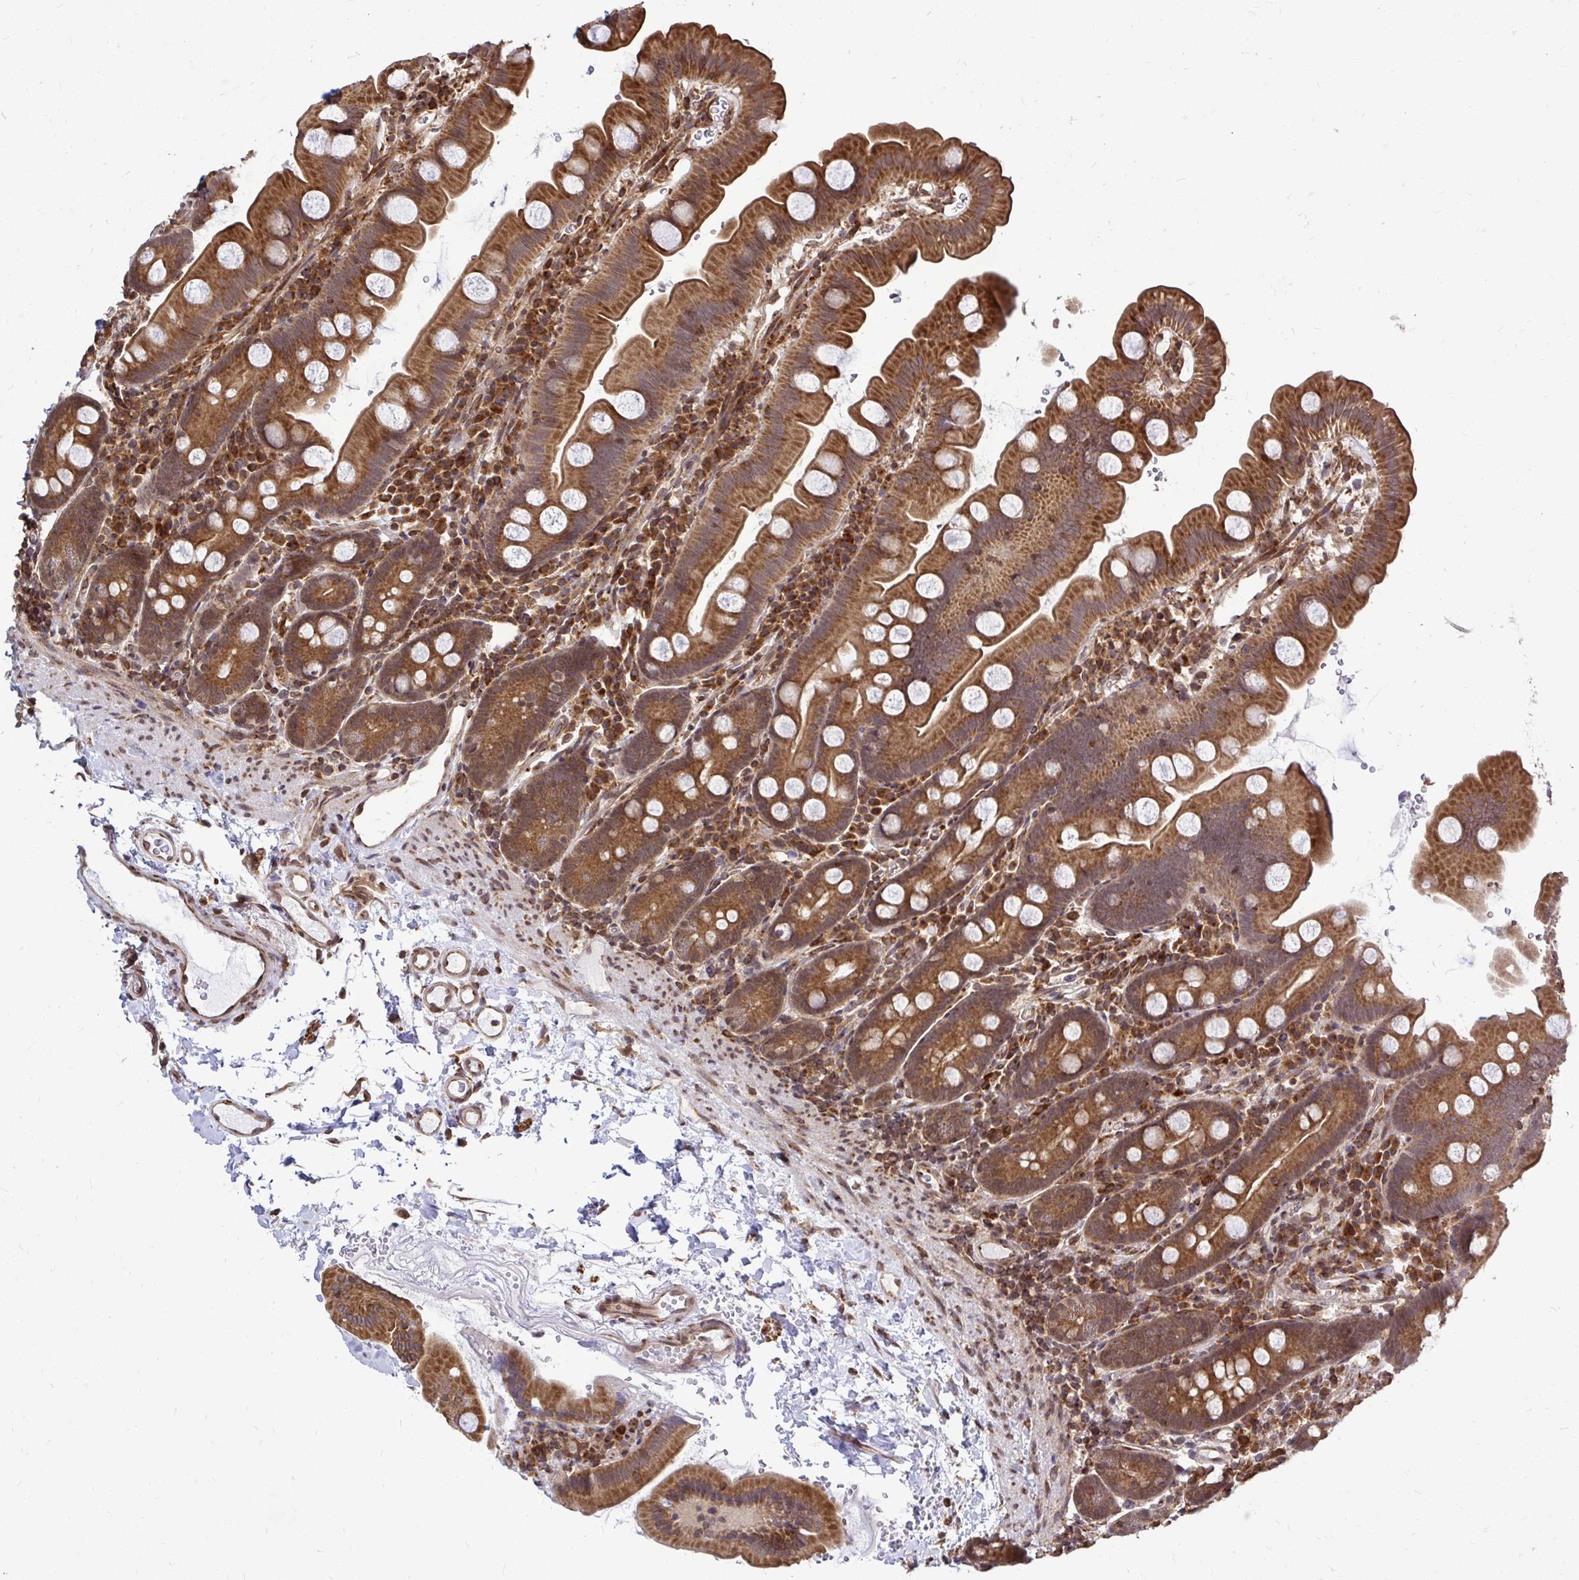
{"staining": {"intensity": "strong", "quantity": ">75%", "location": "cytoplasmic/membranous"}, "tissue": "small intestine", "cell_type": "Glandular cells", "image_type": "normal", "snomed": [{"axis": "morphology", "description": "Normal tissue, NOS"}, {"axis": "topography", "description": "Small intestine"}], "caption": "Brown immunohistochemical staining in normal human small intestine shows strong cytoplasmic/membranous positivity in about >75% of glandular cells.", "gene": "FMR1", "patient": {"sex": "female", "age": 68}}